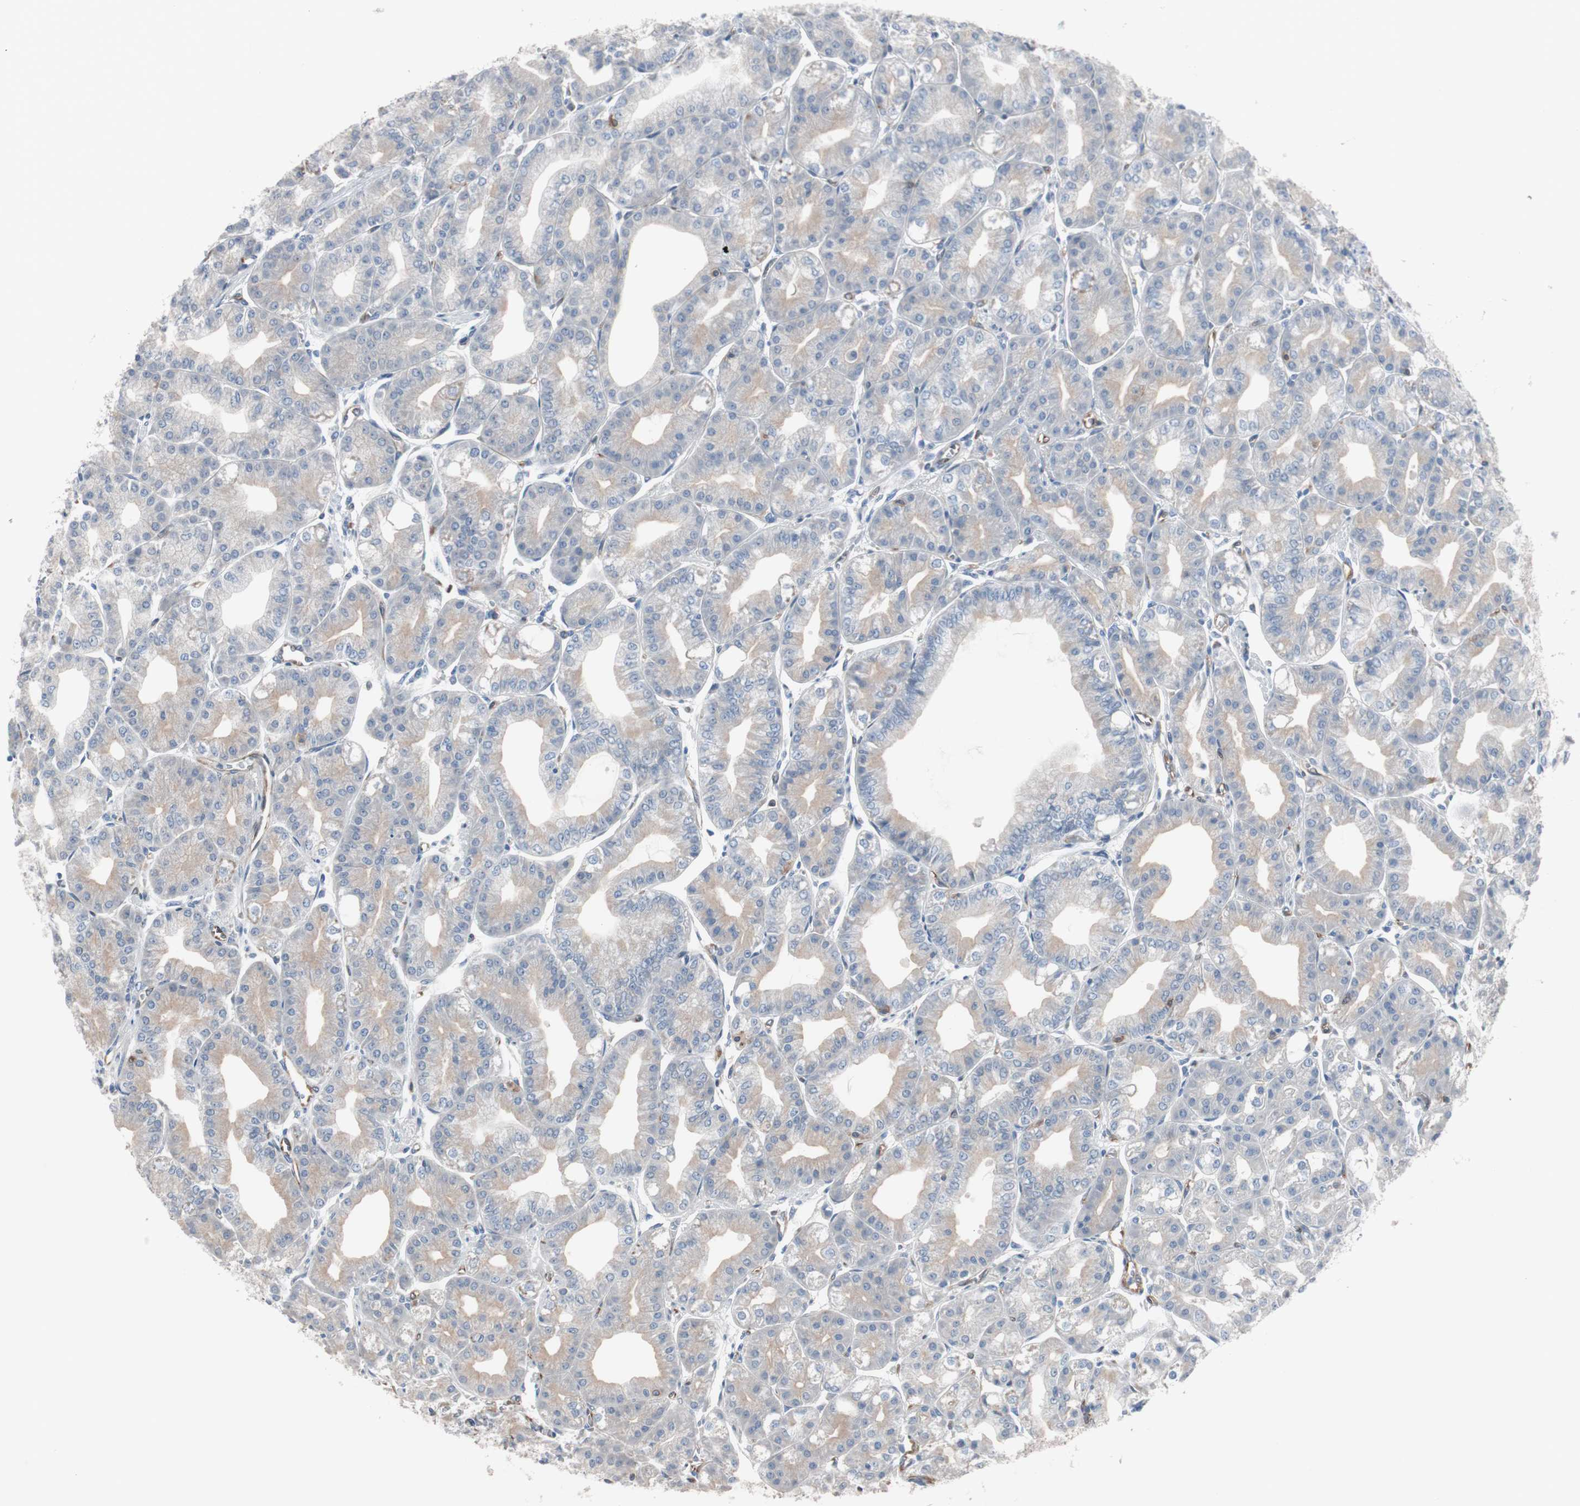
{"staining": {"intensity": "moderate", "quantity": "25%-75%", "location": "cytoplasmic/membranous"}, "tissue": "stomach", "cell_type": "Glandular cells", "image_type": "normal", "snomed": [{"axis": "morphology", "description": "Normal tissue, NOS"}, {"axis": "topography", "description": "Stomach, lower"}], "caption": "High-magnification brightfield microscopy of normal stomach stained with DAB (3,3'-diaminobenzidine) (brown) and counterstained with hematoxylin (blue). glandular cells exhibit moderate cytoplasmic/membranous expression is seen in approximately25%-75% of cells. Nuclei are stained in blue.", "gene": "SWAP70", "patient": {"sex": "male", "age": 71}}